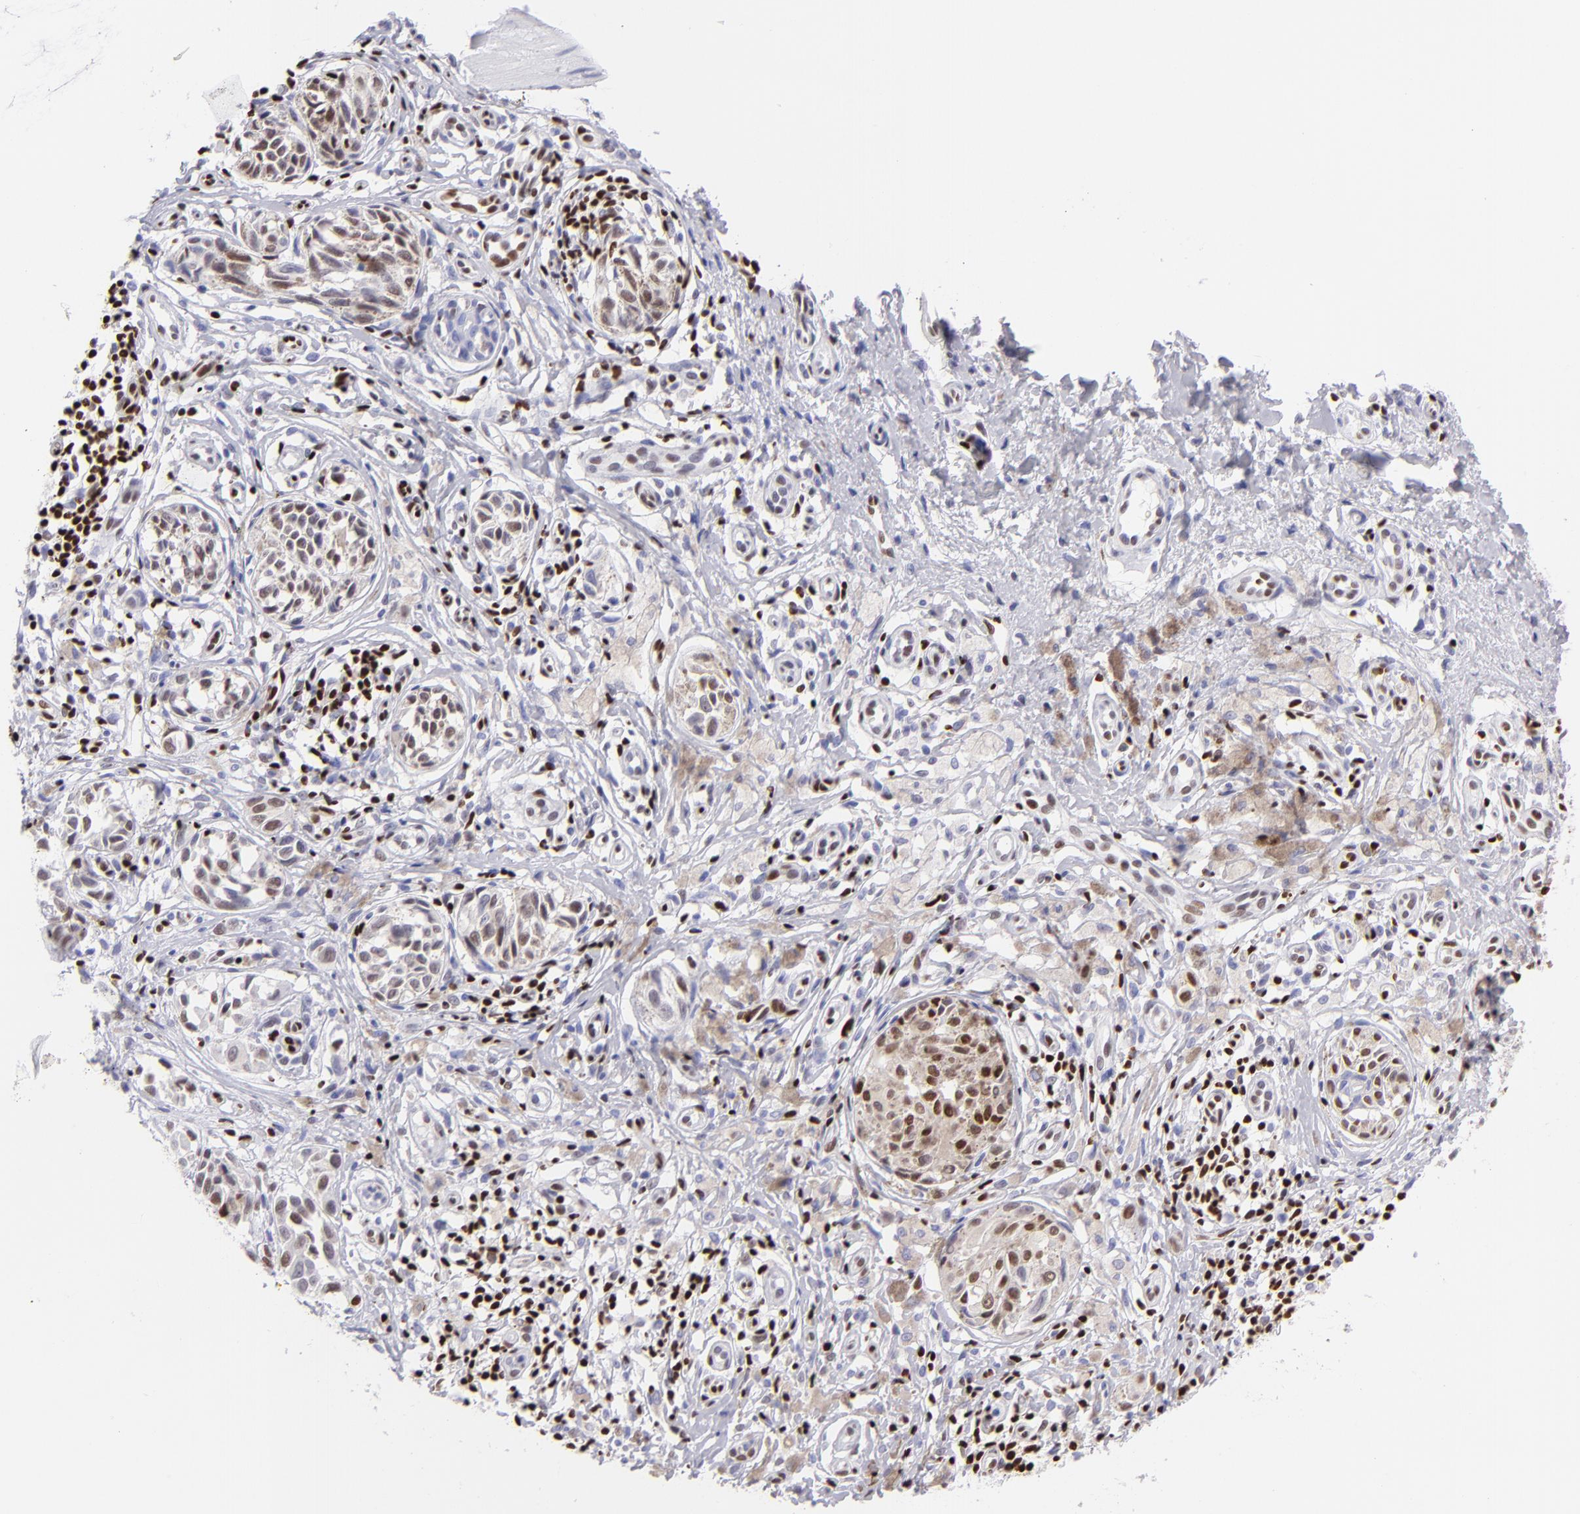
{"staining": {"intensity": "weak", "quantity": ">75%", "location": "nuclear"}, "tissue": "melanoma", "cell_type": "Tumor cells", "image_type": "cancer", "snomed": [{"axis": "morphology", "description": "Malignant melanoma, NOS"}, {"axis": "topography", "description": "Skin"}], "caption": "DAB immunohistochemical staining of human malignant melanoma reveals weak nuclear protein staining in about >75% of tumor cells.", "gene": "ETS1", "patient": {"sex": "male", "age": 67}}